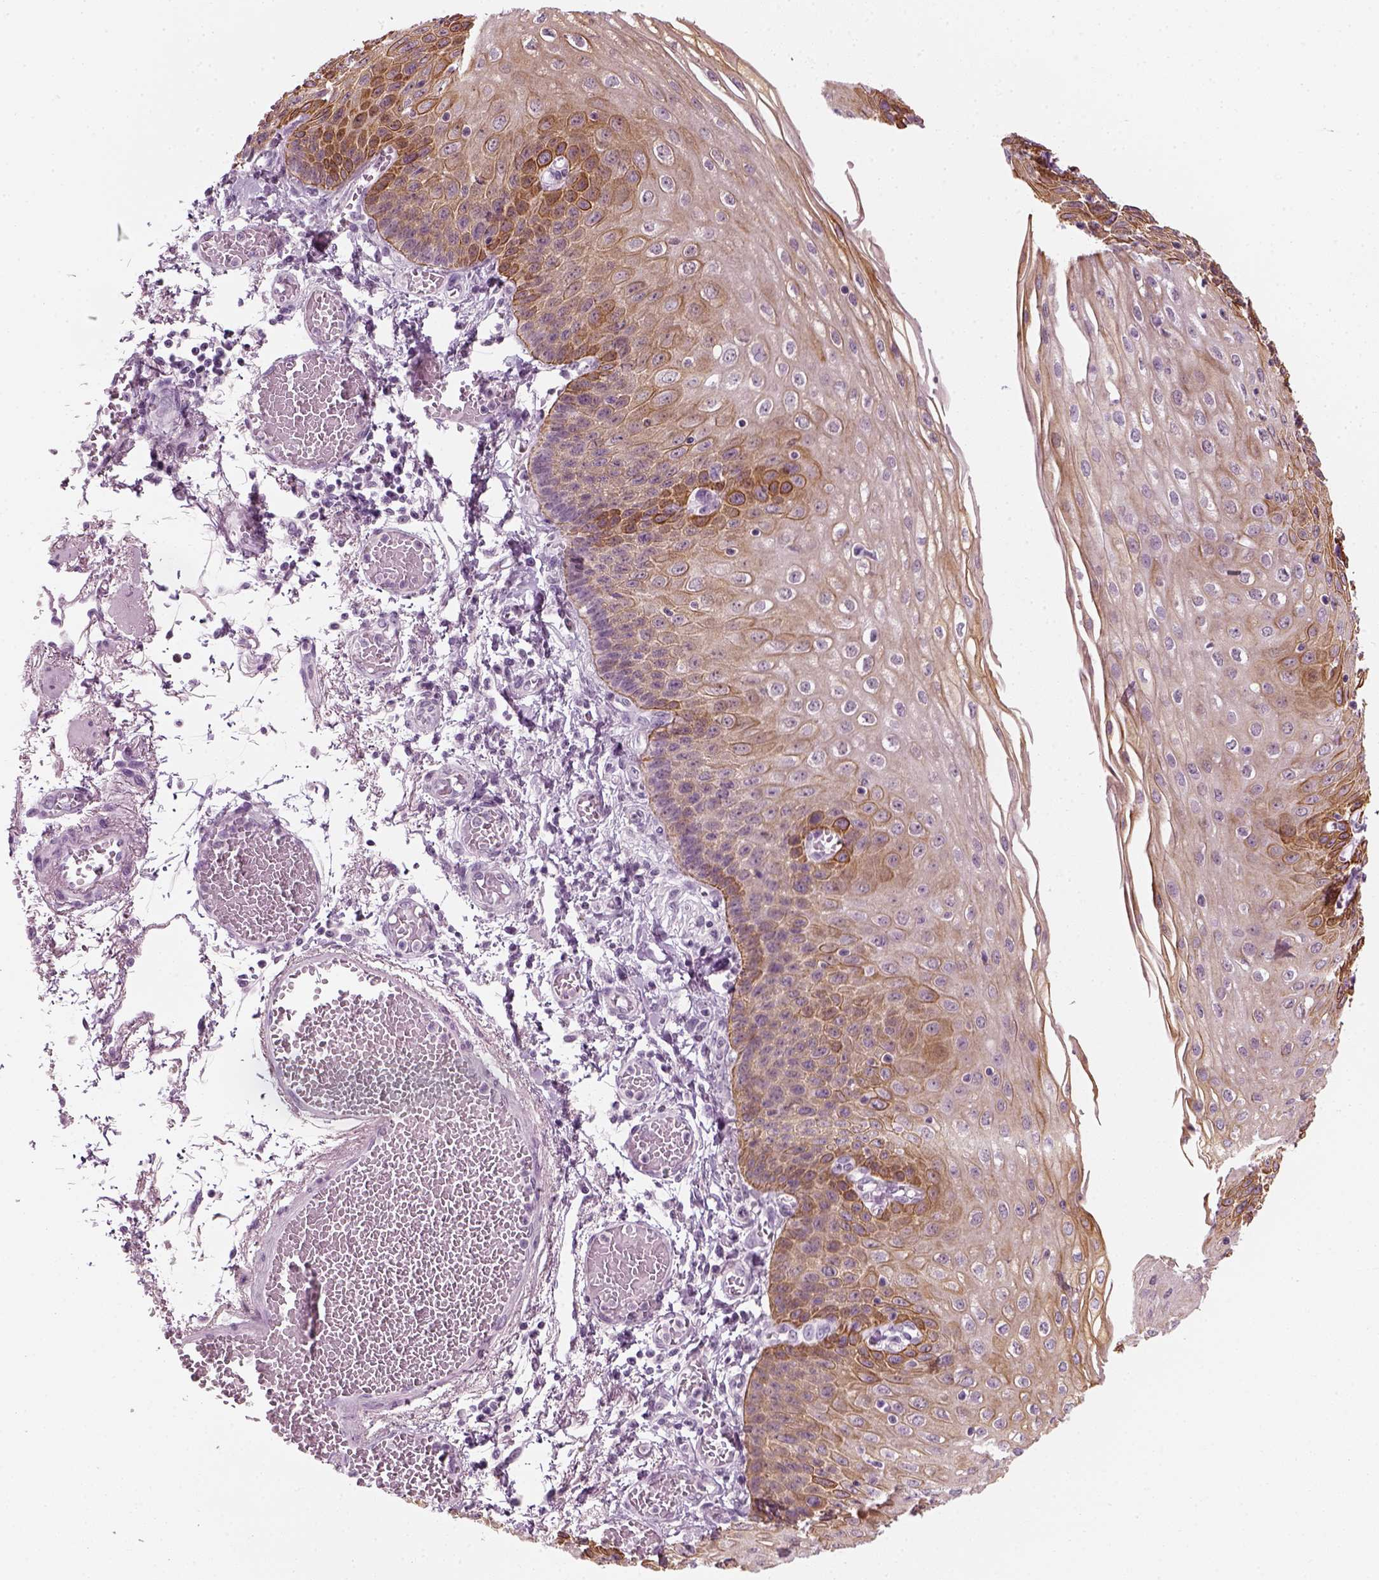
{"staining": {"intensity": "moderate", "quantity": "25%-75%", "location": "cytoplasmic/membranous"}, "tissue": "esophagus", "cell_type": "Squamous epithelial cells", "image_type": "normal", "snomed": [{"axis": "morphology", "description": "Normal tissue, NOS"}, {"axis": "morphology", "description": "Adenocarcinoma, NOS"}, {"axis": "topography", "description": "Esophagus"}], "caption": "Protein expression analysis of benign esophagus shows moderate cytoplasmic/membranous positivity in about 25%-75% of squamous epithelial cells. (IHC, brightfield microscopy, high magnification).", "gene": "KRT75", "patient": {"sex": "male", "age": 81}}